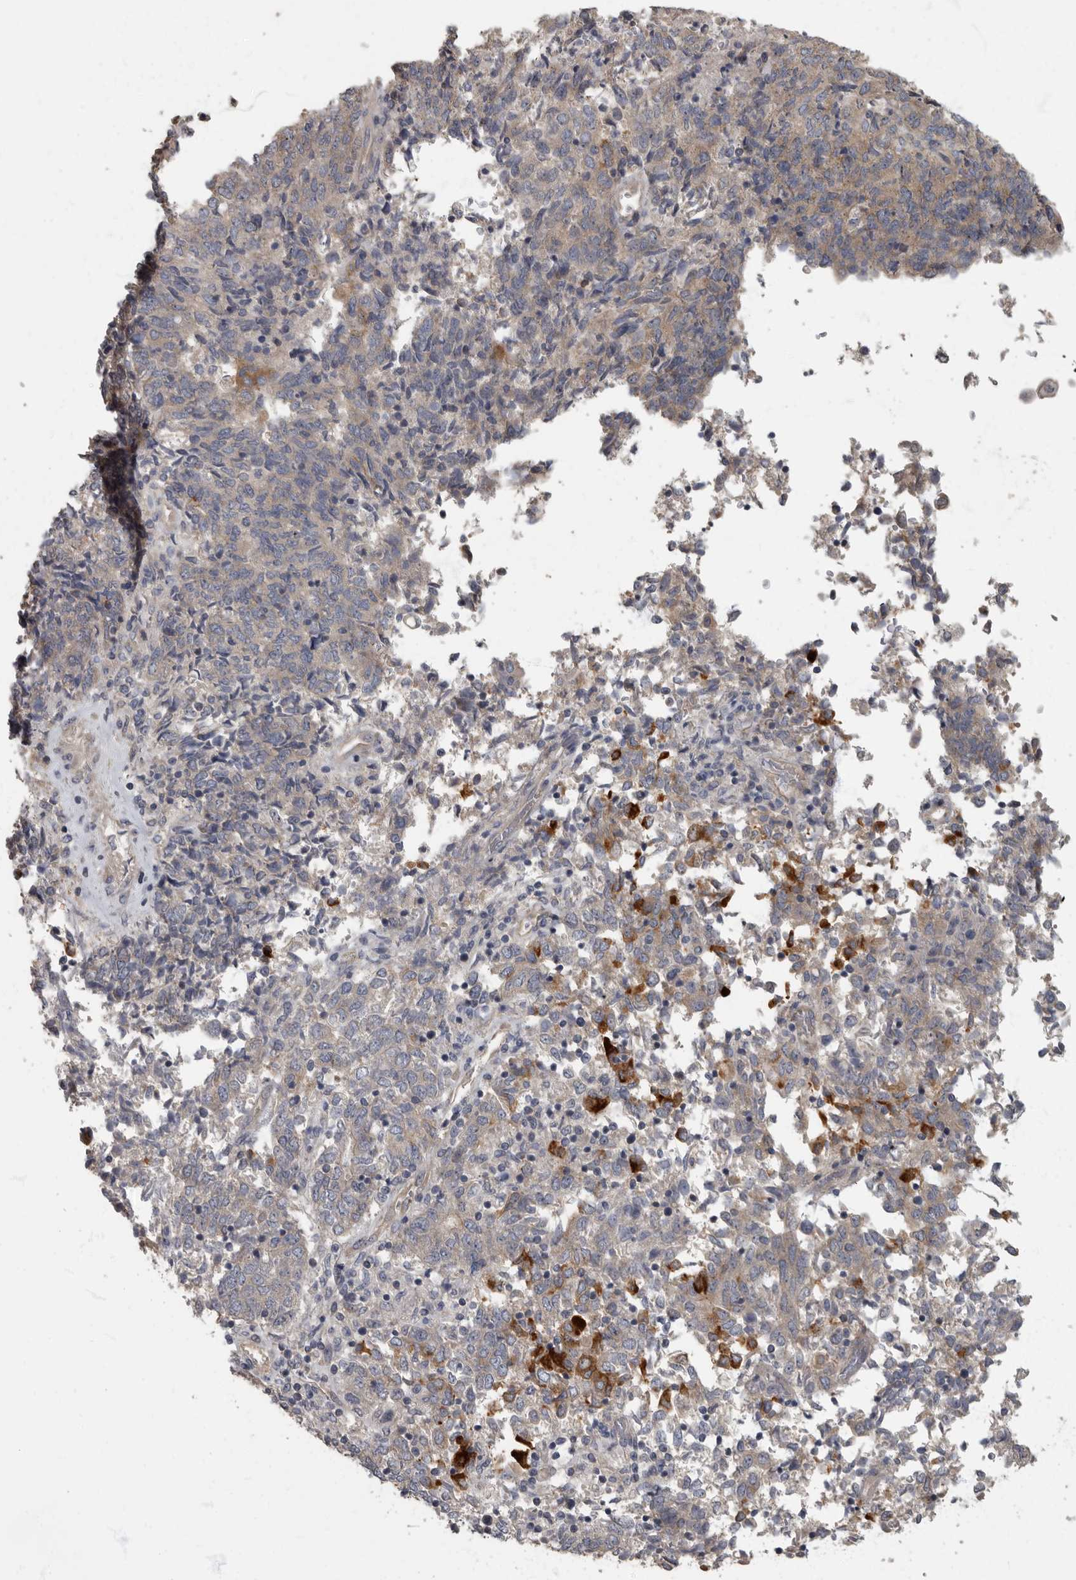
{"staining": {"intensity": "weak", "quantity": "<25%", "location": "cytoplasmic/membranous"}, "tissue": "endometrial cancer", "cell_type": "Tumor cells", "image_type": "cancer", "snomed": [{"axis": "morphology", "description": "Adenocarcinoma, NOS"}, {"axis": "topography", "description": "Endometrium"}], "caption": "DAB immunohistochemical staining of human adenocarcinoma (endometrial) reveals no significant expression in tumor cells.", "gene": "PDK1", "patient": {"sex": "female", "age": 80}}